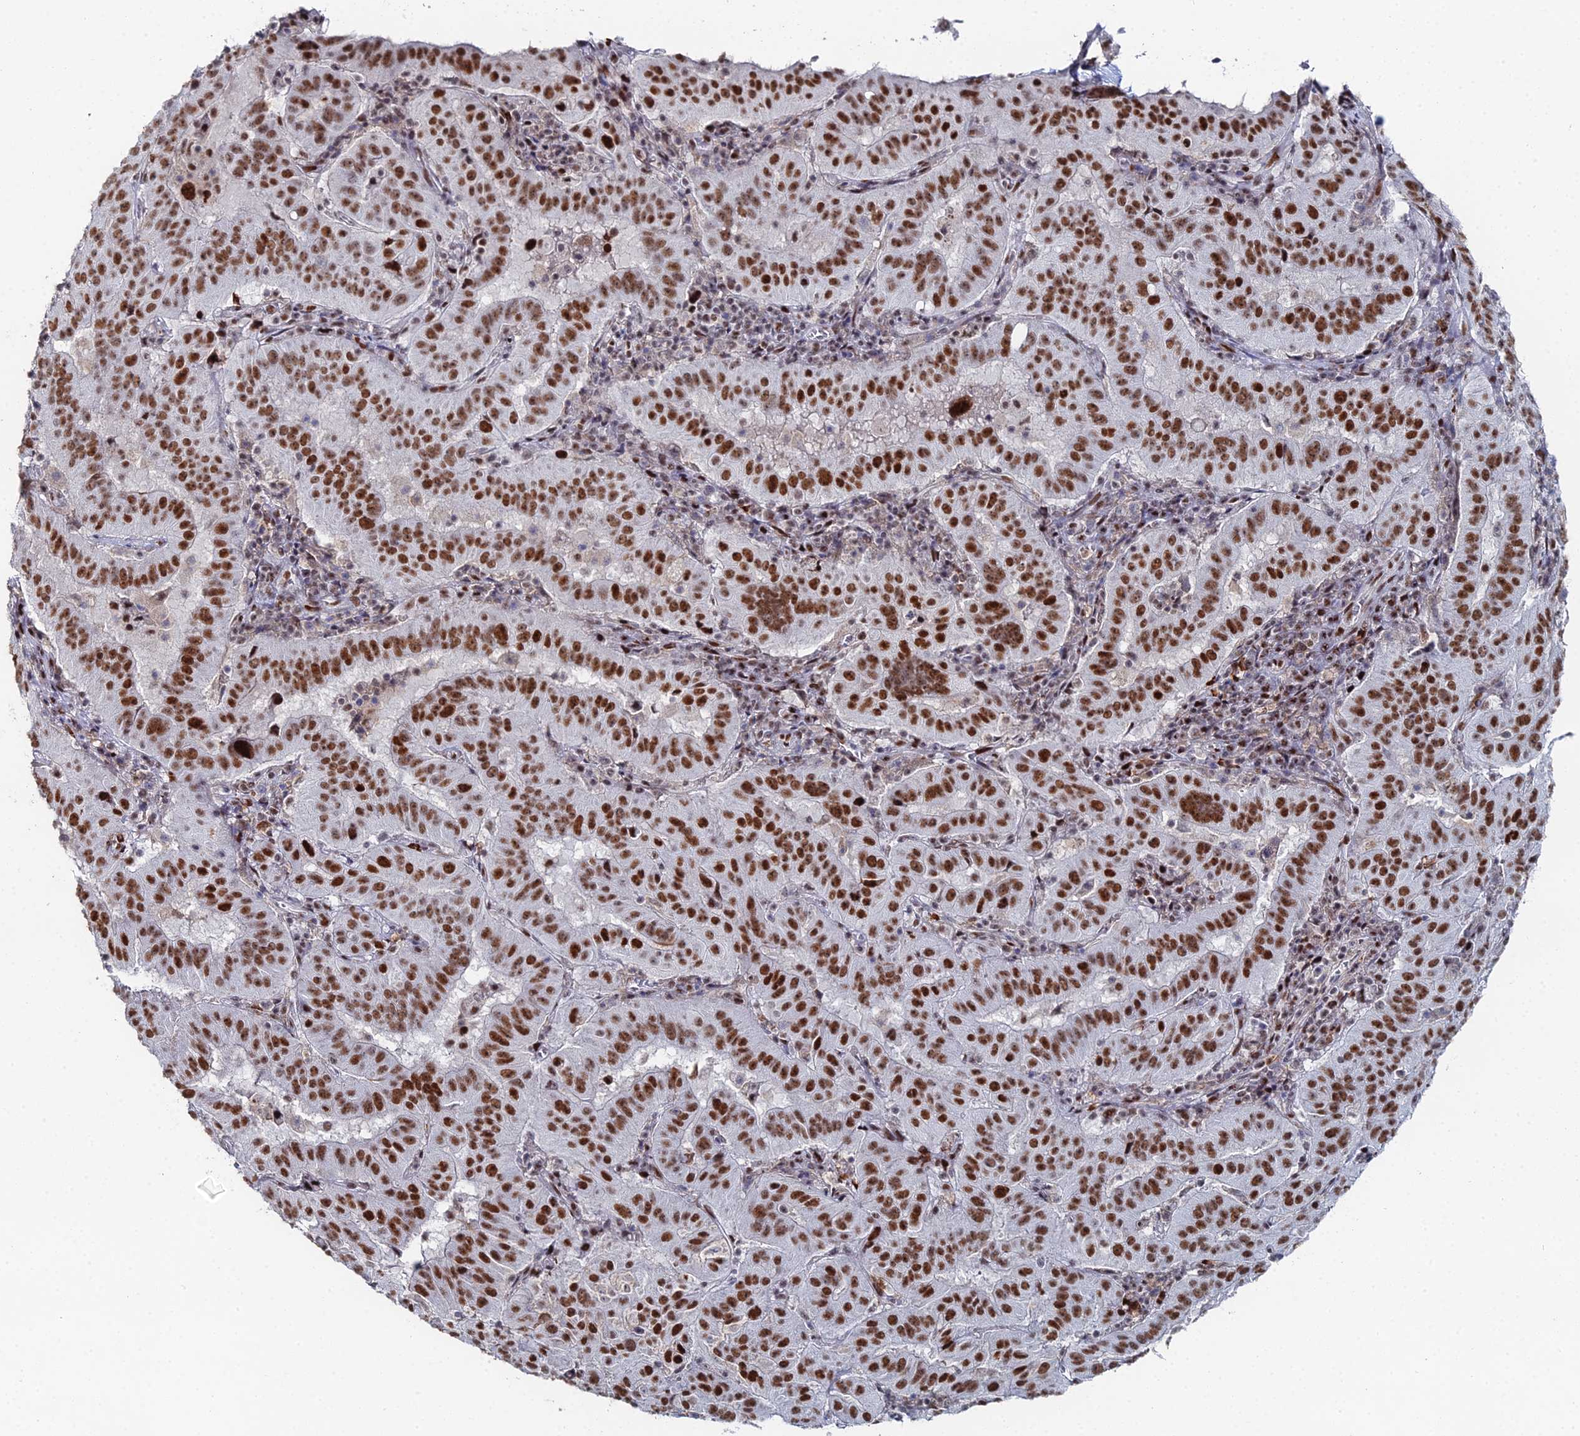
{"staining": {"intensity": "strong", "quantity": ">75%", "location": "nuclear"}, "tissue": "pancreatic cancer", "cell_type": "Tumor cells", "image_type": "cancer", "snomed": [{"axis": "morphology", "description": "Adenocarcinoma, NOS"}, {"axis": "topography", "description": "Pancreas"}], "caption": "Immunohistochemistry staining of adenocarcinoma (pancreatic), which shows high levels of strong nuclear positivity in approximately >75% of tumor cells indicating strong nuclear protein positivity. The staining was performed using DAB (3,3'-diaminobenzidine) (brown) for protein detection and nuclei were counterstained in hematoxylin (blue).", "gene": "GSC2", "patient": {"sex": "male", "age": 63}}